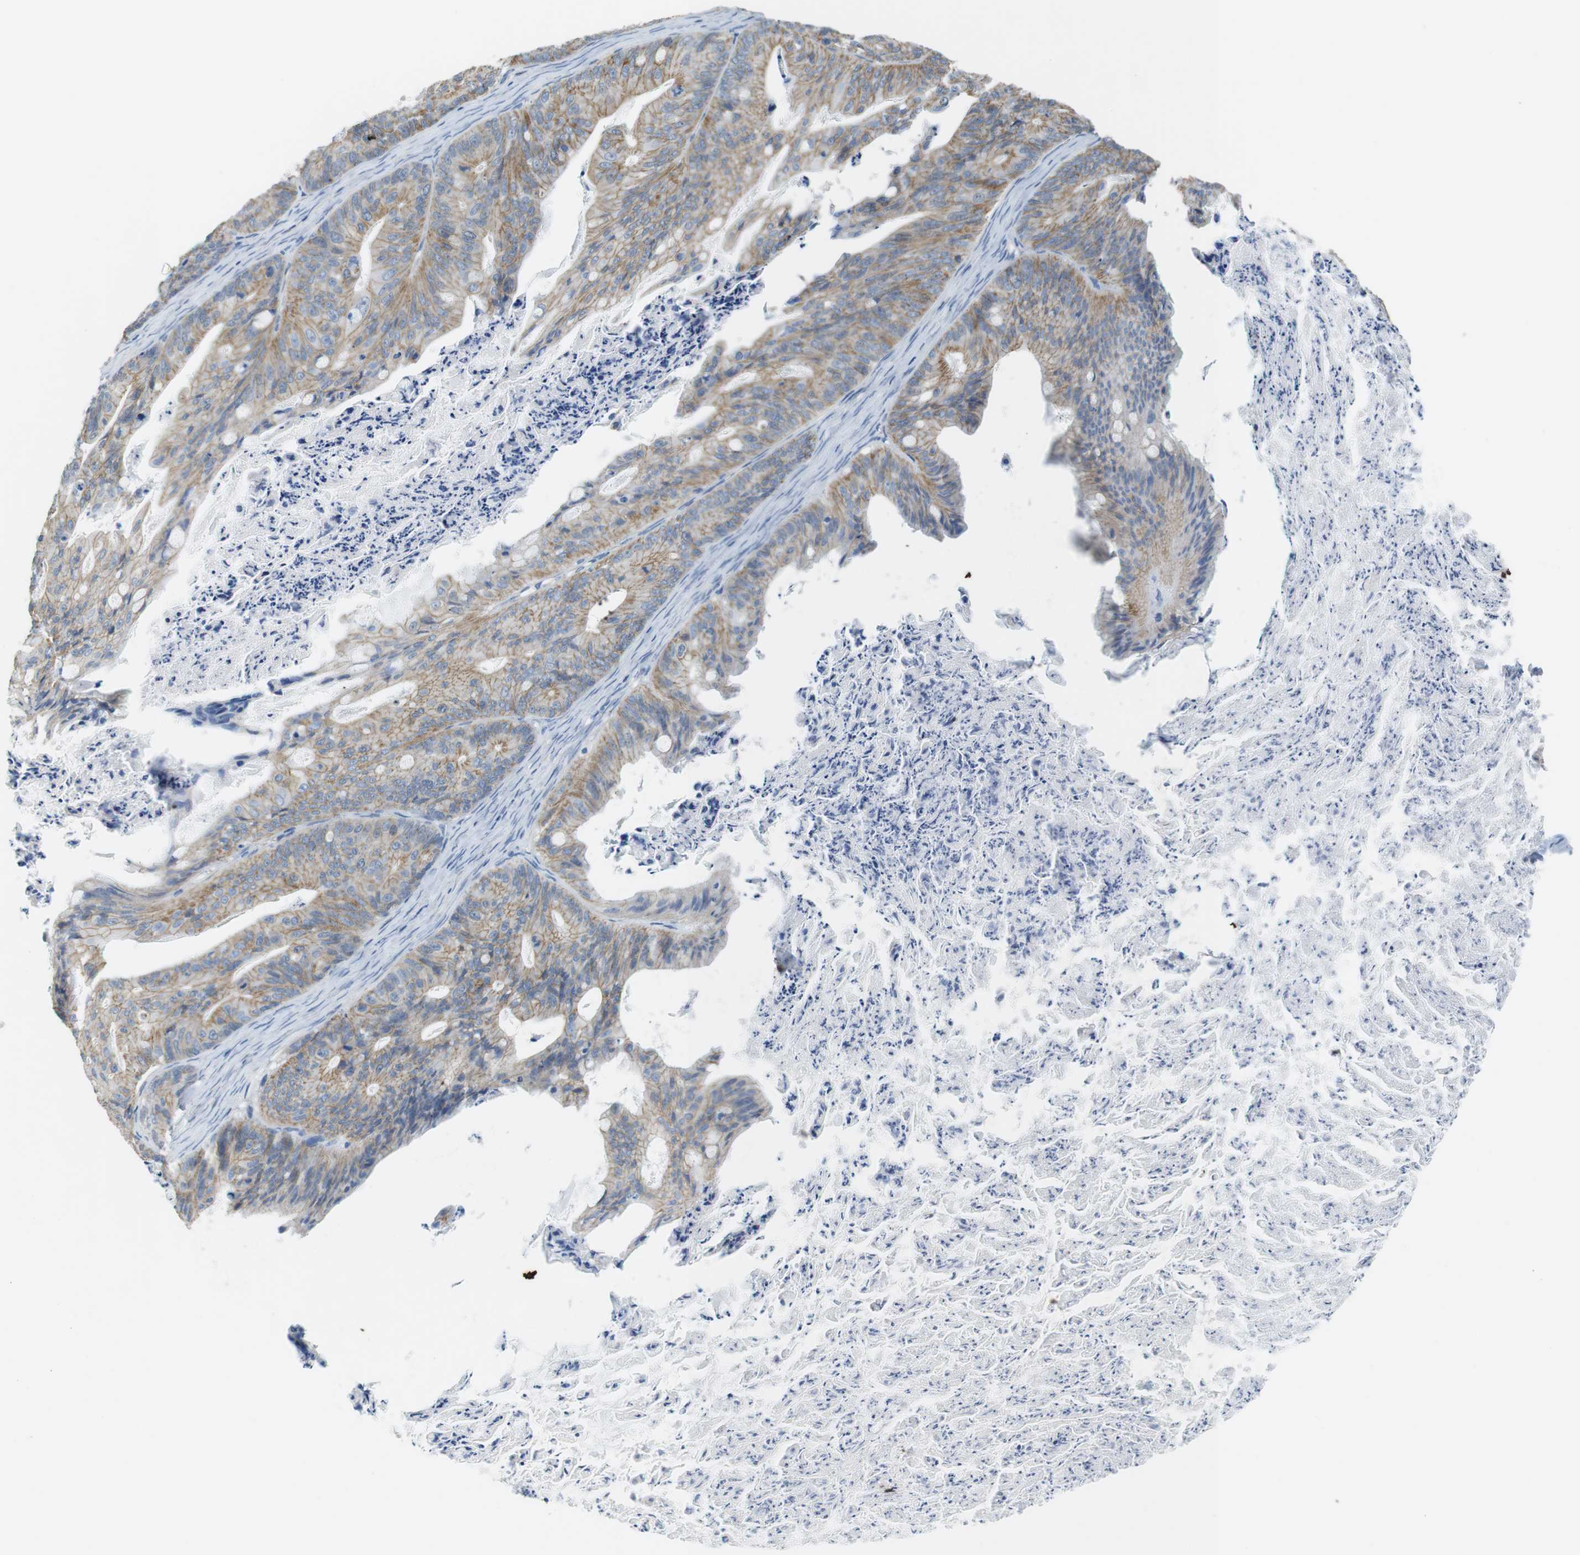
{"staining": {"intensity": "moderate", "quantity": ">75%", "location": "cytoplasmic/membranous"}, "tissue": "ovarian cancer", "cell_type": "Tumor cells", "image_type": "cancer", "snomed": [{"axis": "morphology", "description": "Cystadenocarcinoma, mucinous, NOS"}, {"axis": "topography", "description": "Ovary"}], "caption": "A micrograph showing moderate cytoplasmic/membranous staining in approximately >75% of tumor cells in ovarian cancer (mucinous cystadenocarcinoma), as visualized by brown immunohistochemical staining.", "gene": "SLC6A6", "patient": {"sex": "female", "age": 37}}